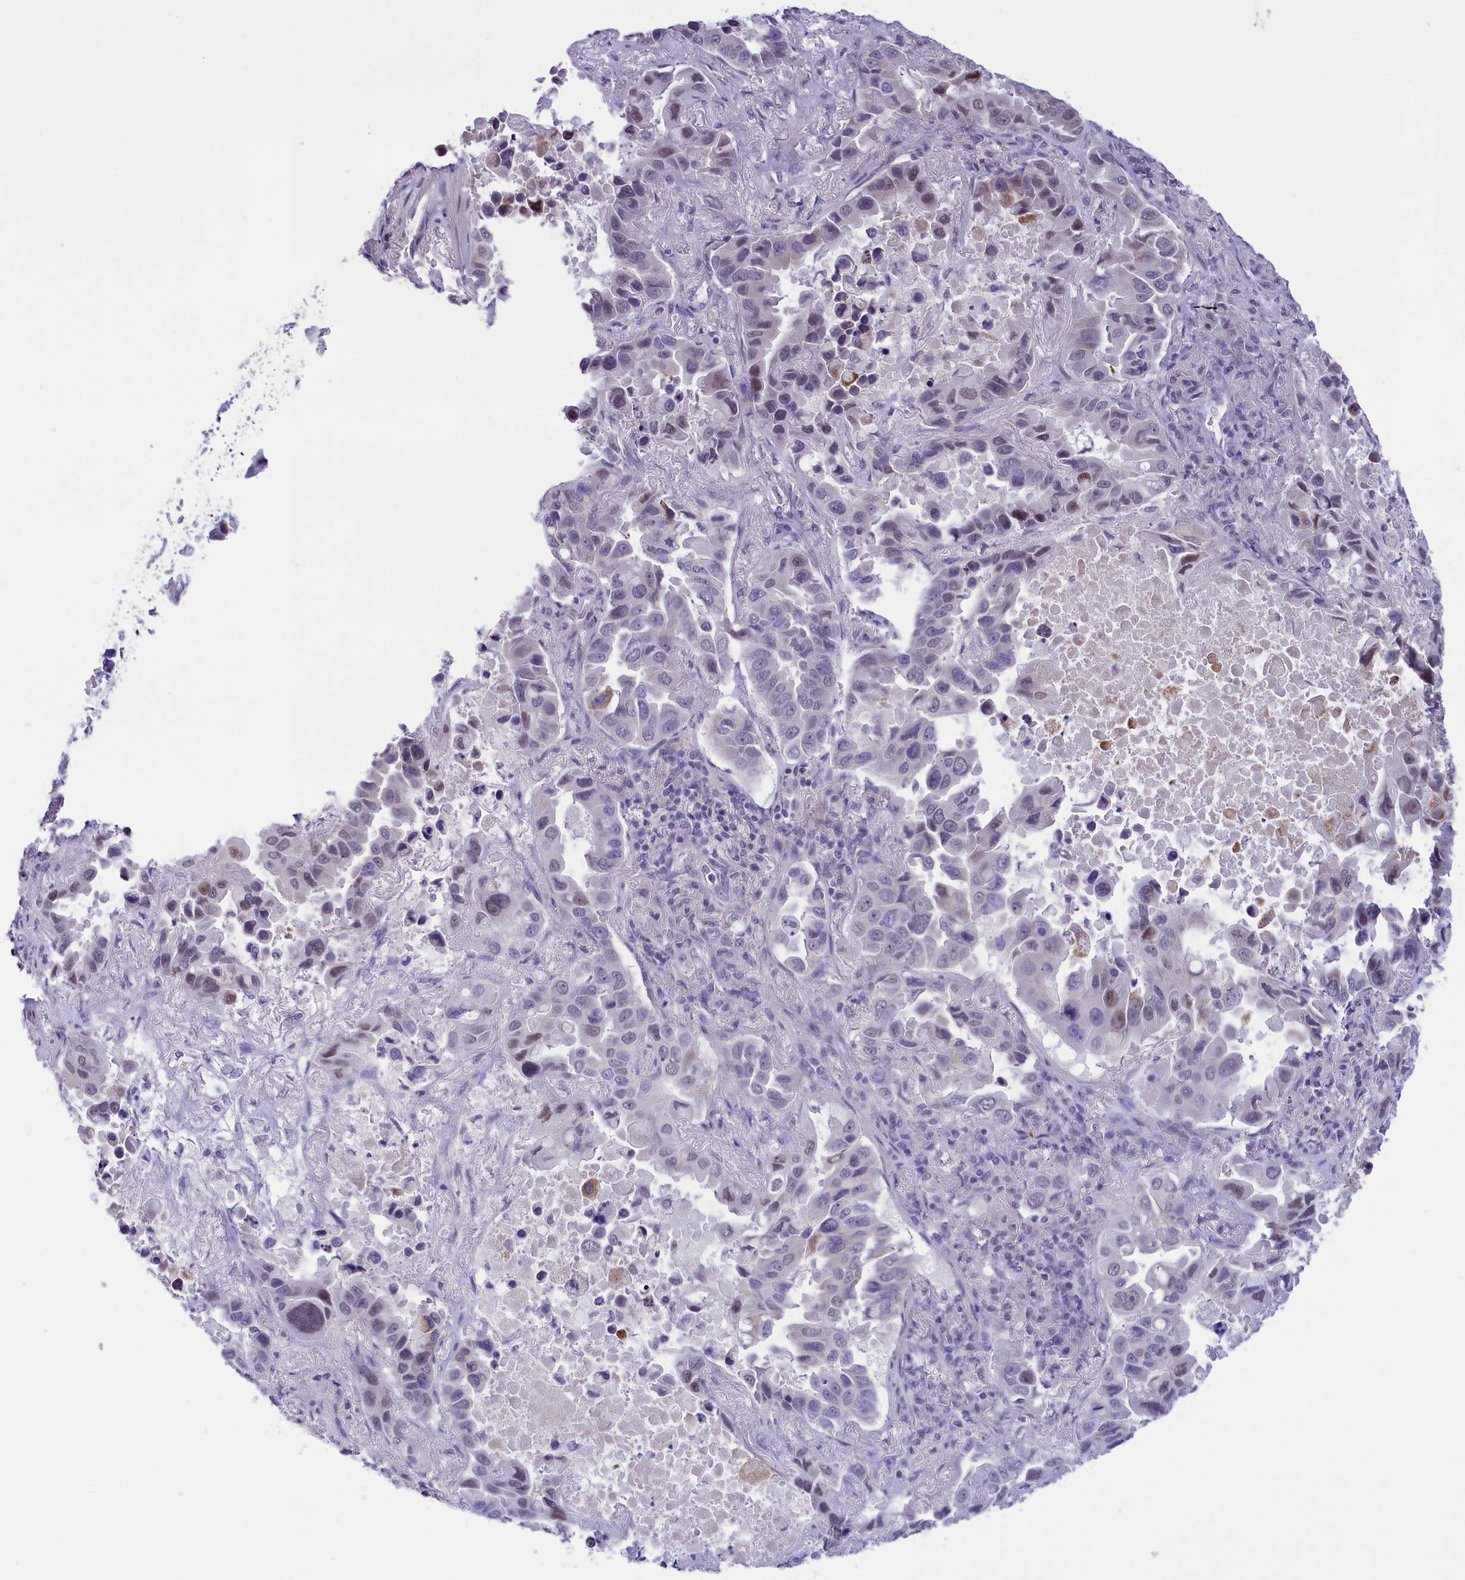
{"staining": {"intensity": "weak", "quantity": "<25%", "location": "nuclear"}, "tissue": "lung cancer", "cell_type": "Tumor cells", "image_type": "cancer", "snomed": [{"axis": "morphology", "description": "Adenocarcinoma, NOS"}, {"axis": "topography", "description": "Lung"}], "caption": "This photomicrograph is of adenocarcinoma (lung) stained with immunohistochemistry (IHC) to label a protein in brown with the nuclei are counter-stained blue. There is no positivity in tumor cells.", "gene": "ELOA2", "patient": {"sex": "male", "age": 64}}